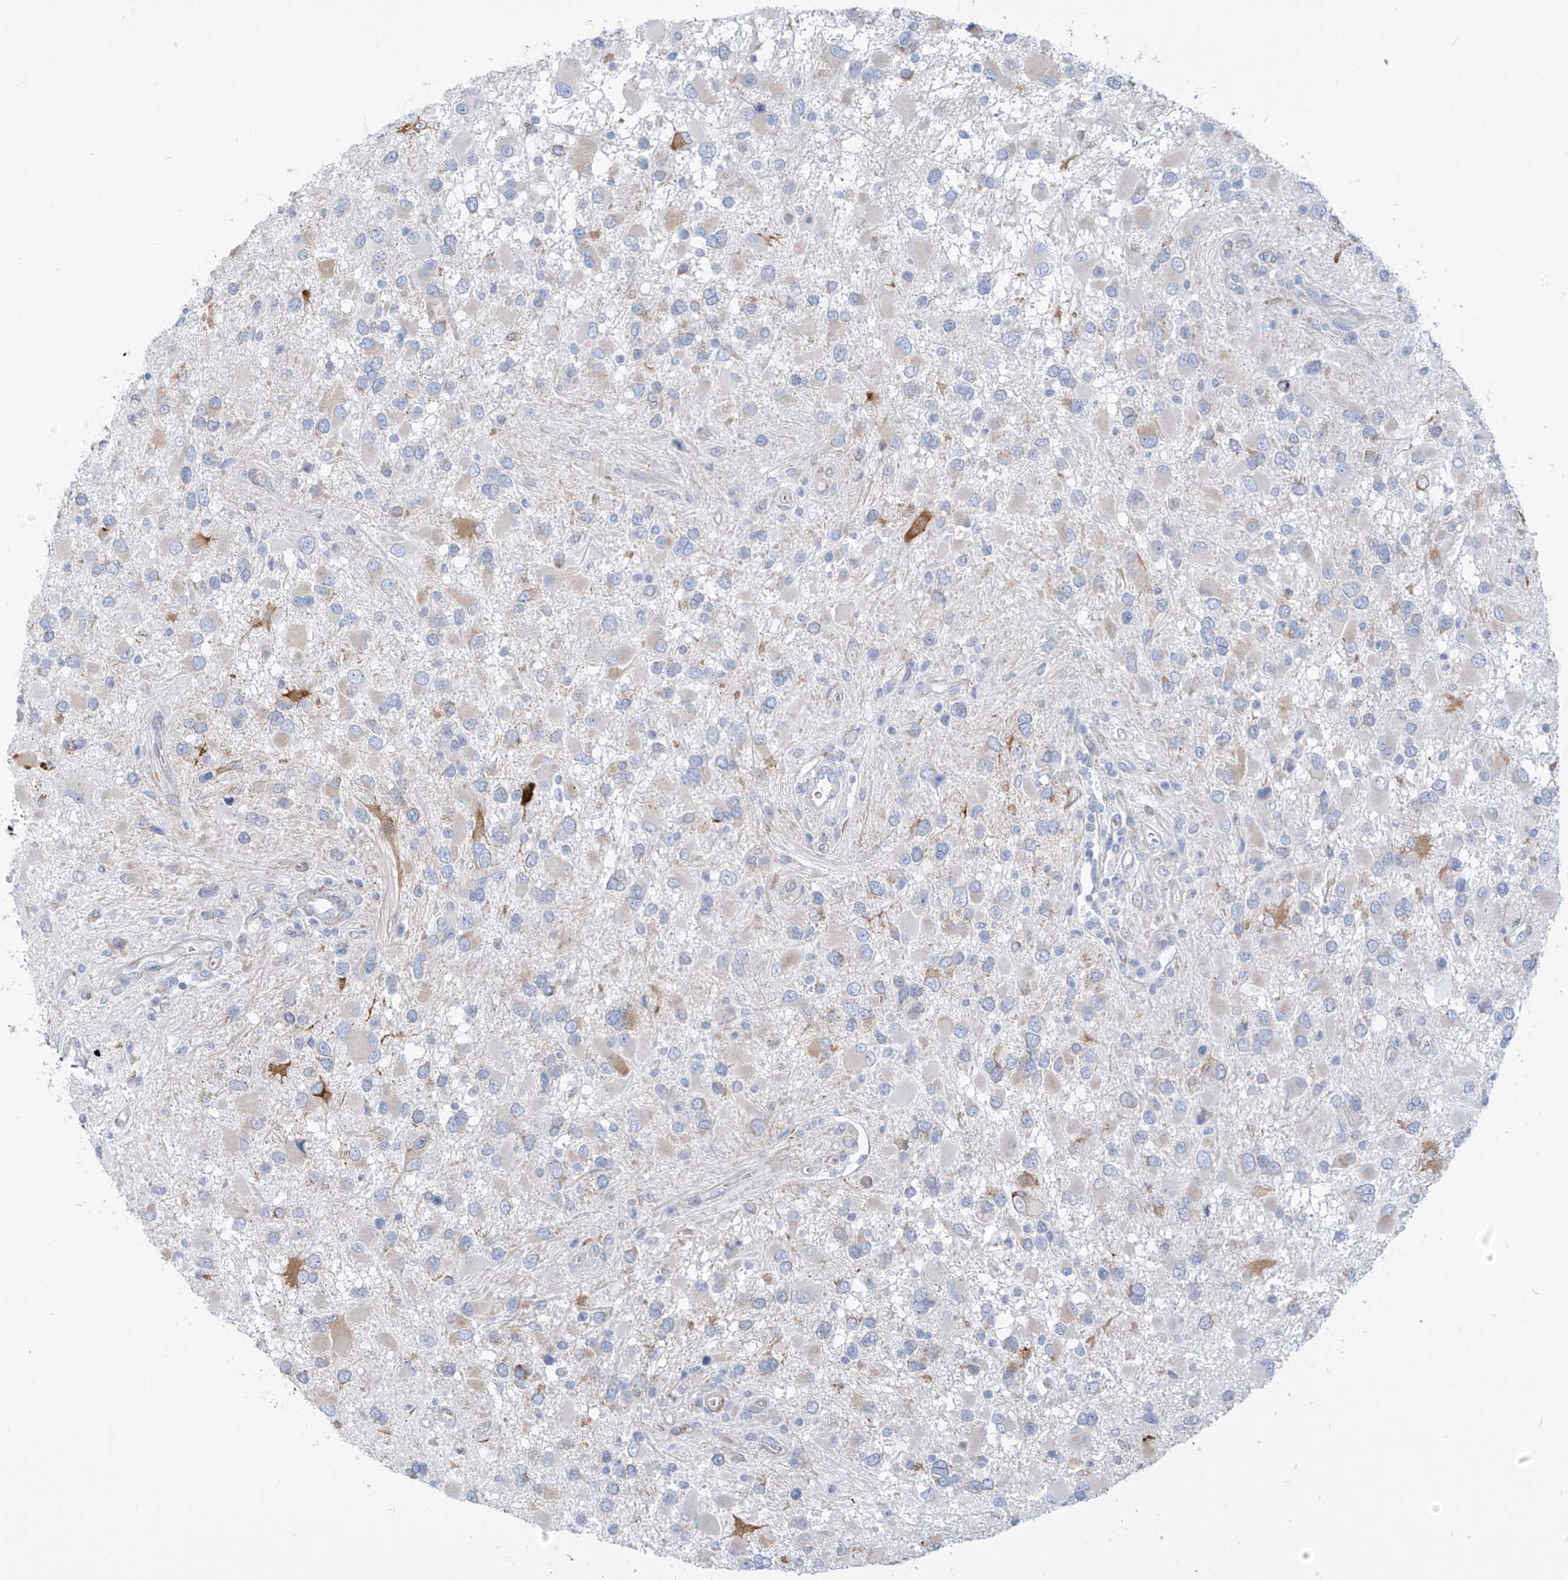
{"staining": {"intensity": "negative", "quantity": "none", "location": "none"}, "tissue": "glioma", "cell_type": "Tumor cells", "image_type": "cancer", "snomed": [{"axis": "morphology", "description": "Glioma, malignant, High grade"}, {"axis": "topography", "description": "Brain"}], "caption": "High power microscopy micrograph of an immunohistochemistry (IHC) histopathology image of glioma, revealing no significant expression in tumor cells. (Stains: DAB immunohistochemistry (IHC) with hematoxylin counter stain, Microscopy: brightfield microscopy at high magnification).", "gene": "RCN2", "patient": {"sex": "male", "age": 53}}